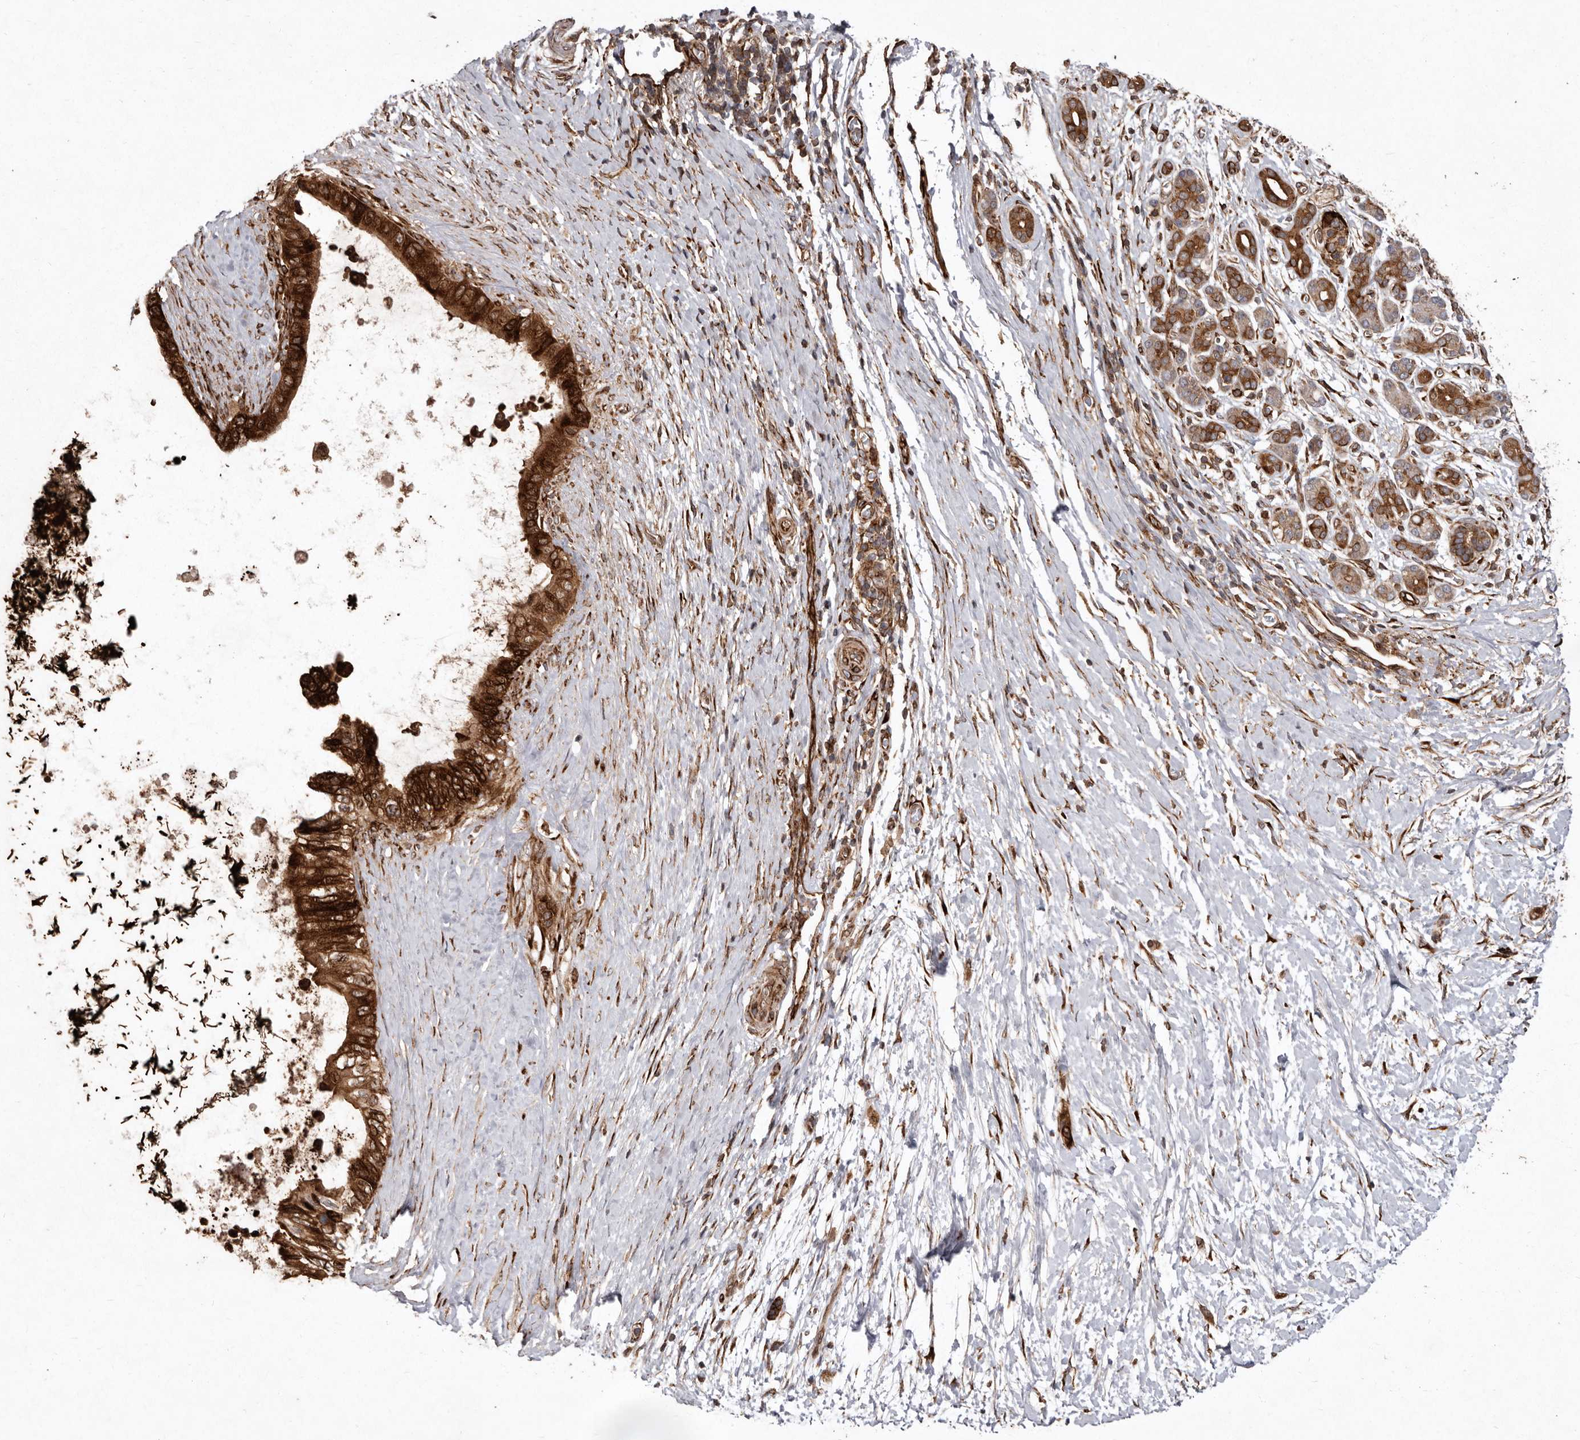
{"staining": {"intensity": "strong", "quantity": ">75%", "location": "cytoplasmic/membranous"}, "tissue": "pancreatic cancer", "cell_type": "Tumor cells", "image_type": "cancer", "snomed": [{"axis": "morphology", "description": "Adenocarcinoma, NOS"}, {"axis": "topography", "description": "Pancreas"}], "caption": "Immunohistochemical staining of pancreatic cancer (adenocarcinoma) reveals high levels of strong cytoplasmic/membranous expression in about >75% of tumor cells. (Stains: DAB (3,3'-diaminobenzidine) in brown, nuclei in blue, Microscopy: brightfield microscopy at high magnification).", "gene": "FLAD1", "patient": {"sex": "female", "age": 72}}